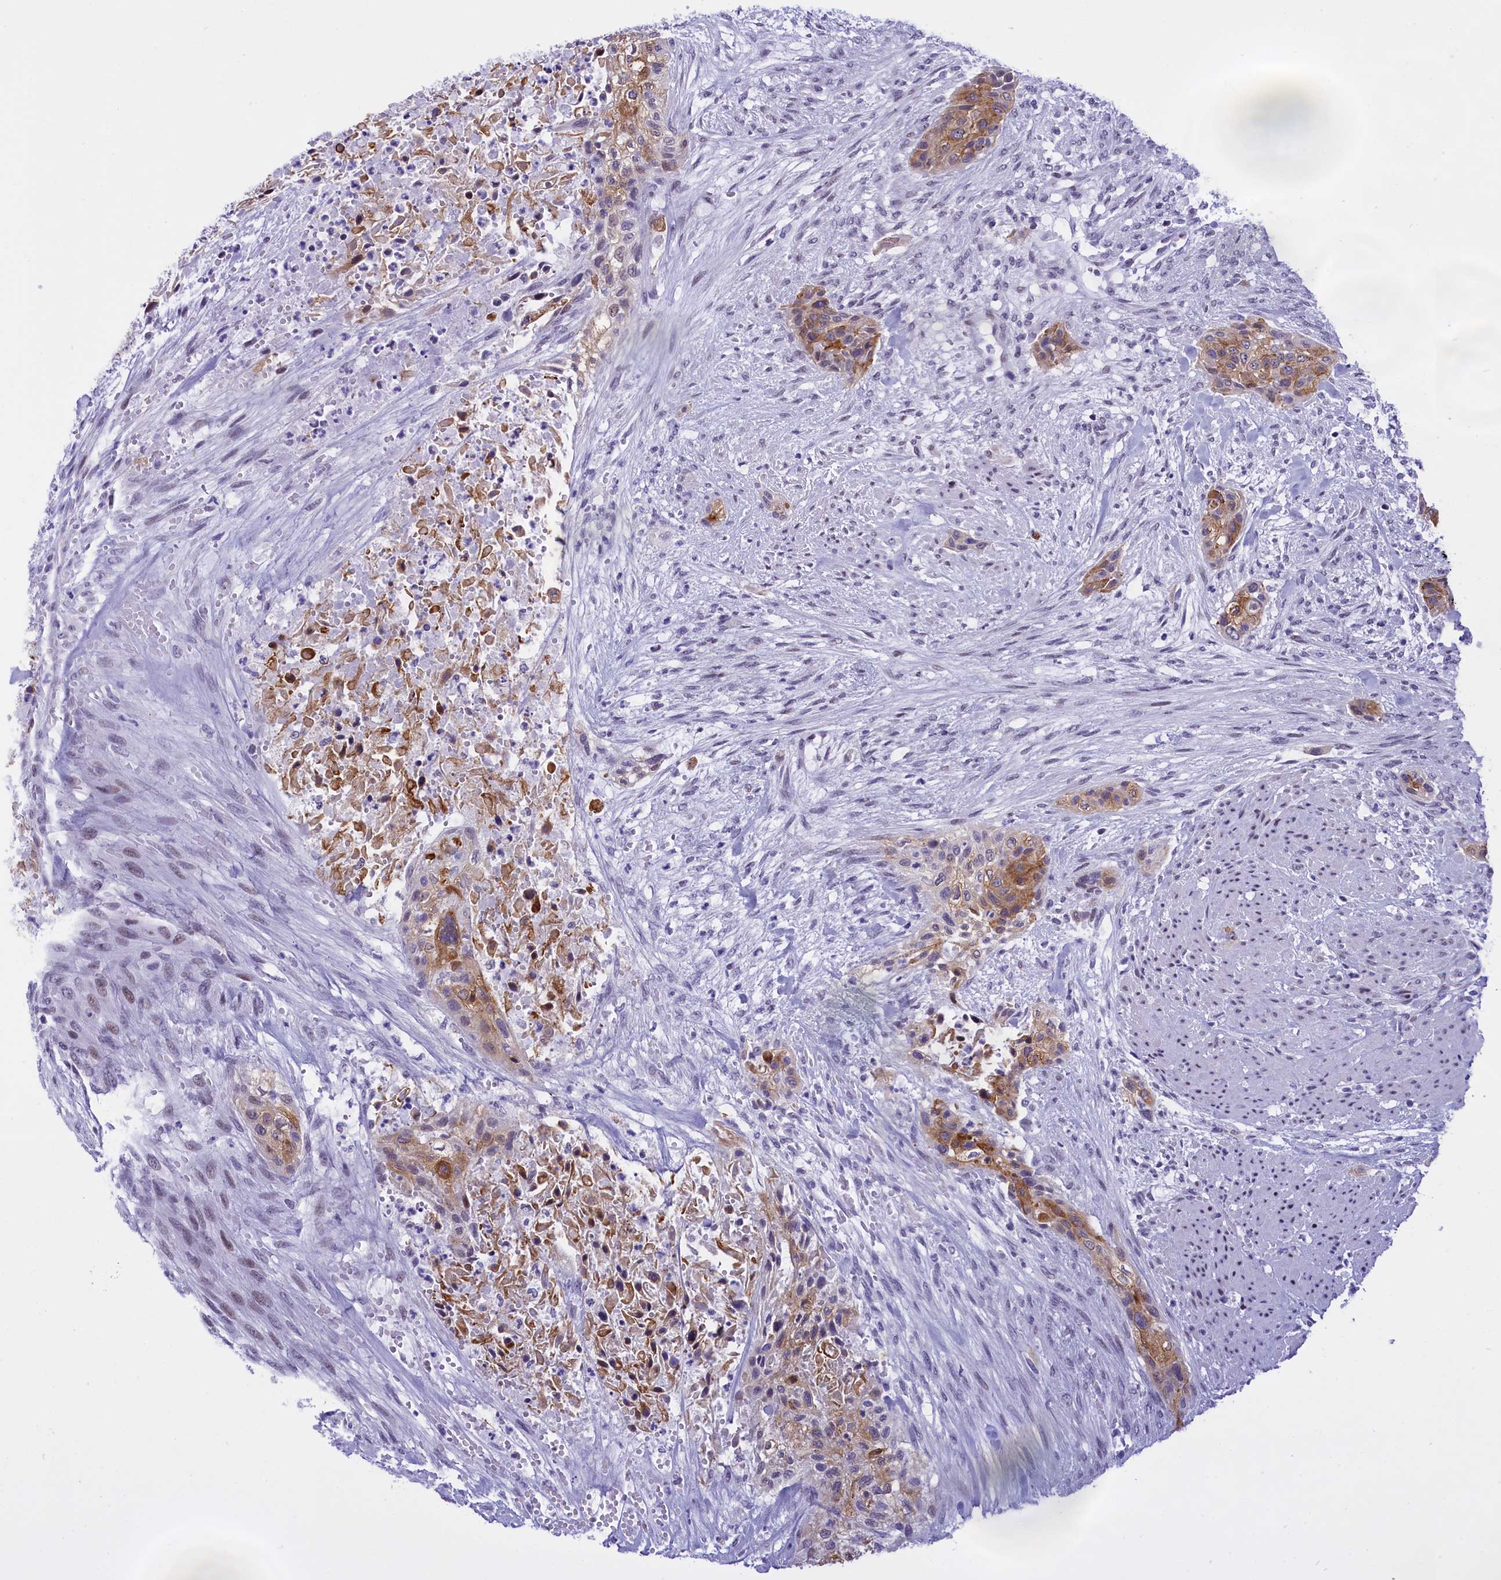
{"staining": {"intensity": "moderate", "quantity": ">75%", "location": "cytoplasmic/membranous"}, "tissue": "urothelial cancer", "cell_type": "Tumor cells", "image_type": "cancer", "snomed": [{"axis": "morphology", "description": "Urothelial carcinoma, High grade"}, {"axis": "topography", "description": "Urinary bladder"}], "caption": "Immunohistochemical staining of human high-grade urothelial carcinoma demonstrates moderate cytoplasmic/membranous protein staining in about >75% of tumor cells.", "gene": "SPIRE2", "patient": {"sex": "male", "age": 35}}